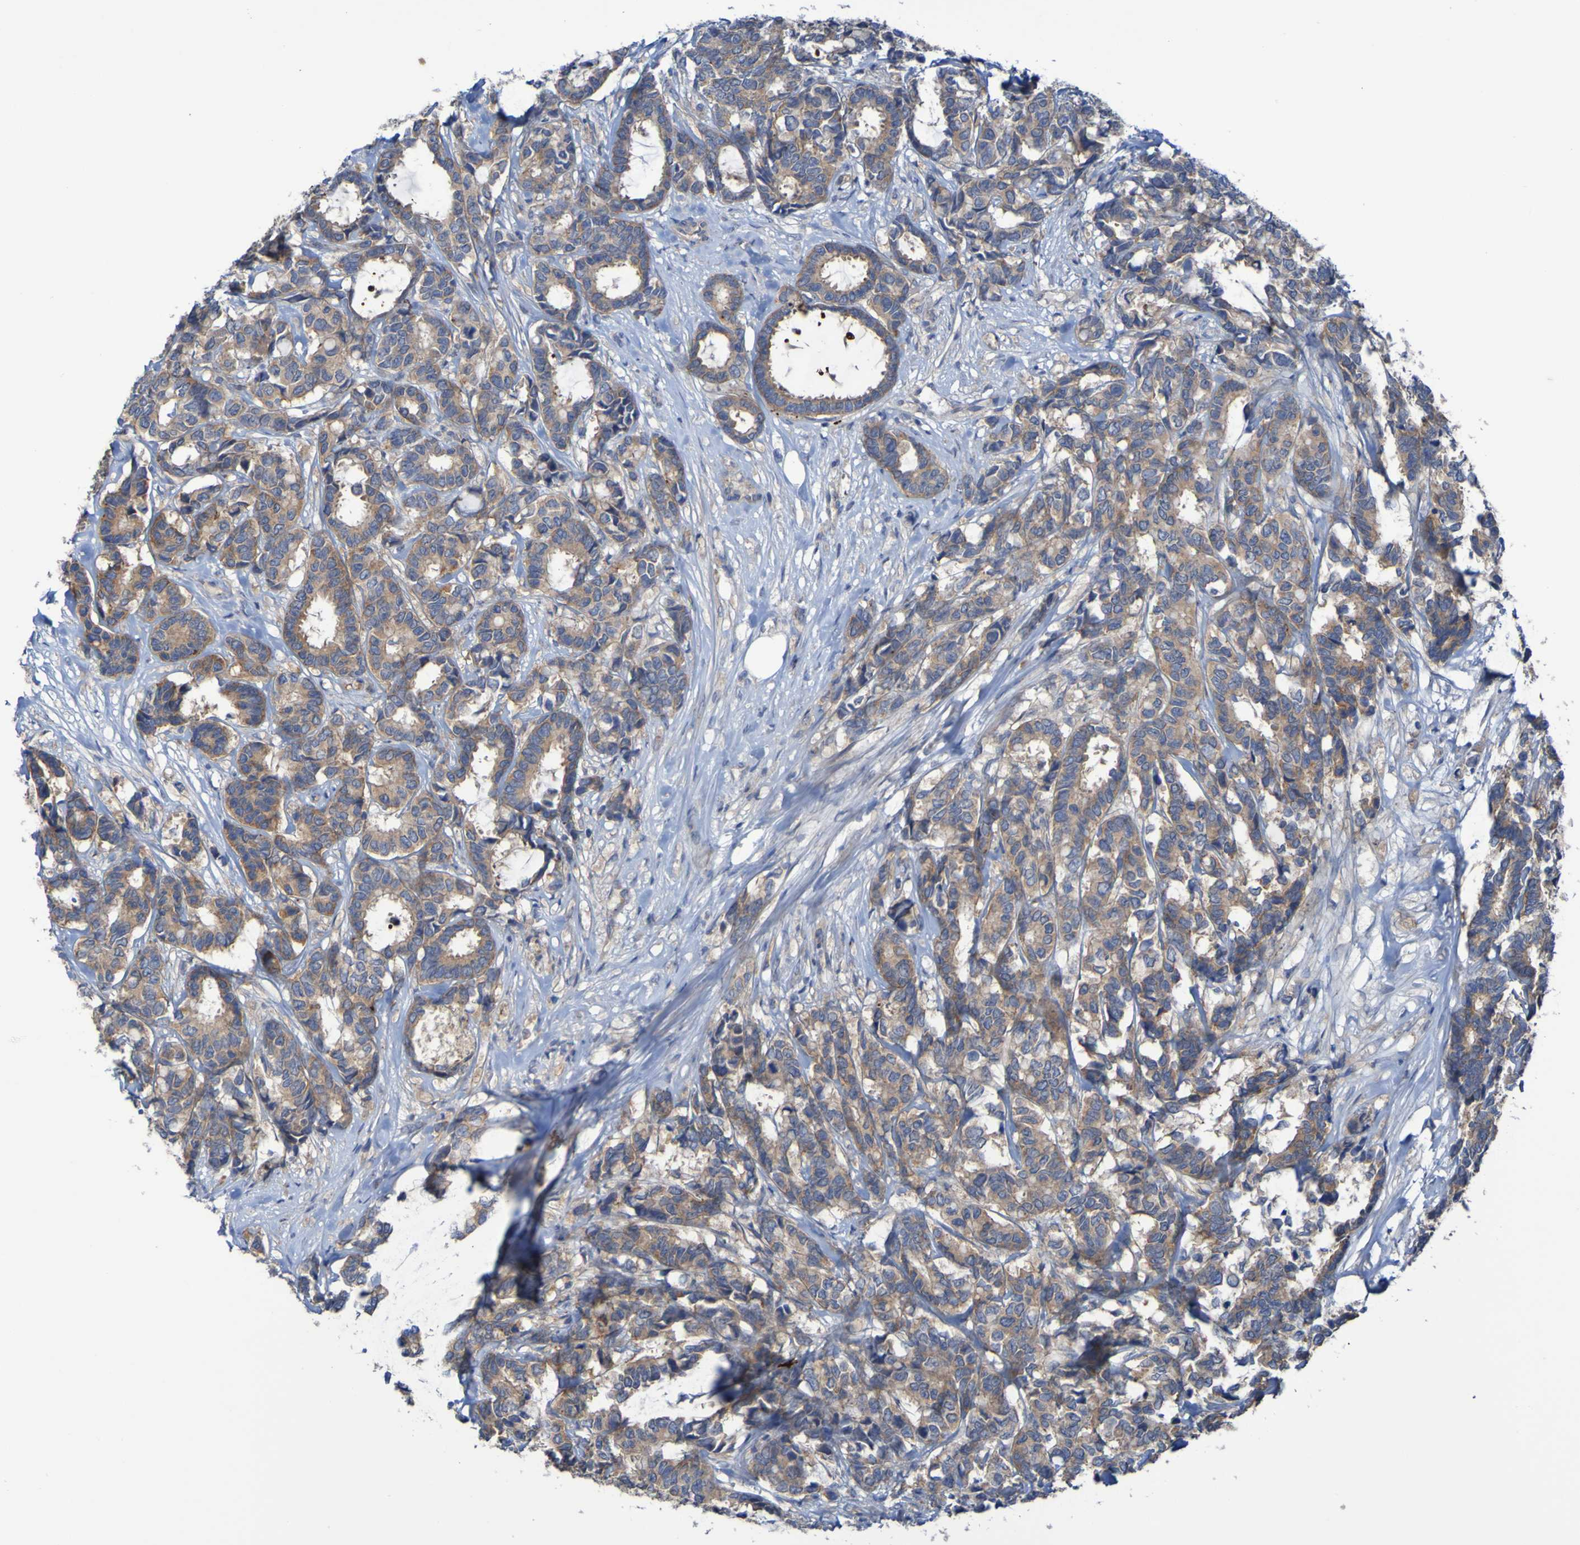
{"staining": {"intensity": "moderate", "quantity": ">75%", "location": "cytoplasmic/membranous"}, "tissue": "breast cancer", "cell_type": "Tumor cells", "image_type": "cancer", "snomed": [{"axis": "morphology", "description": "Duct carcinoma"}, {"axis": "topography", "description": "Breast"}], "caption": "DAB (3,3'-diaminobenzidine) immunohistochemical staining of breast cancer exhibits moderate cytoplasmic/membranous protein positivity in approximately >75% of tumor cells.", "gene": "ANGPT4", "patient": {"sex": "female", "age": 87}}